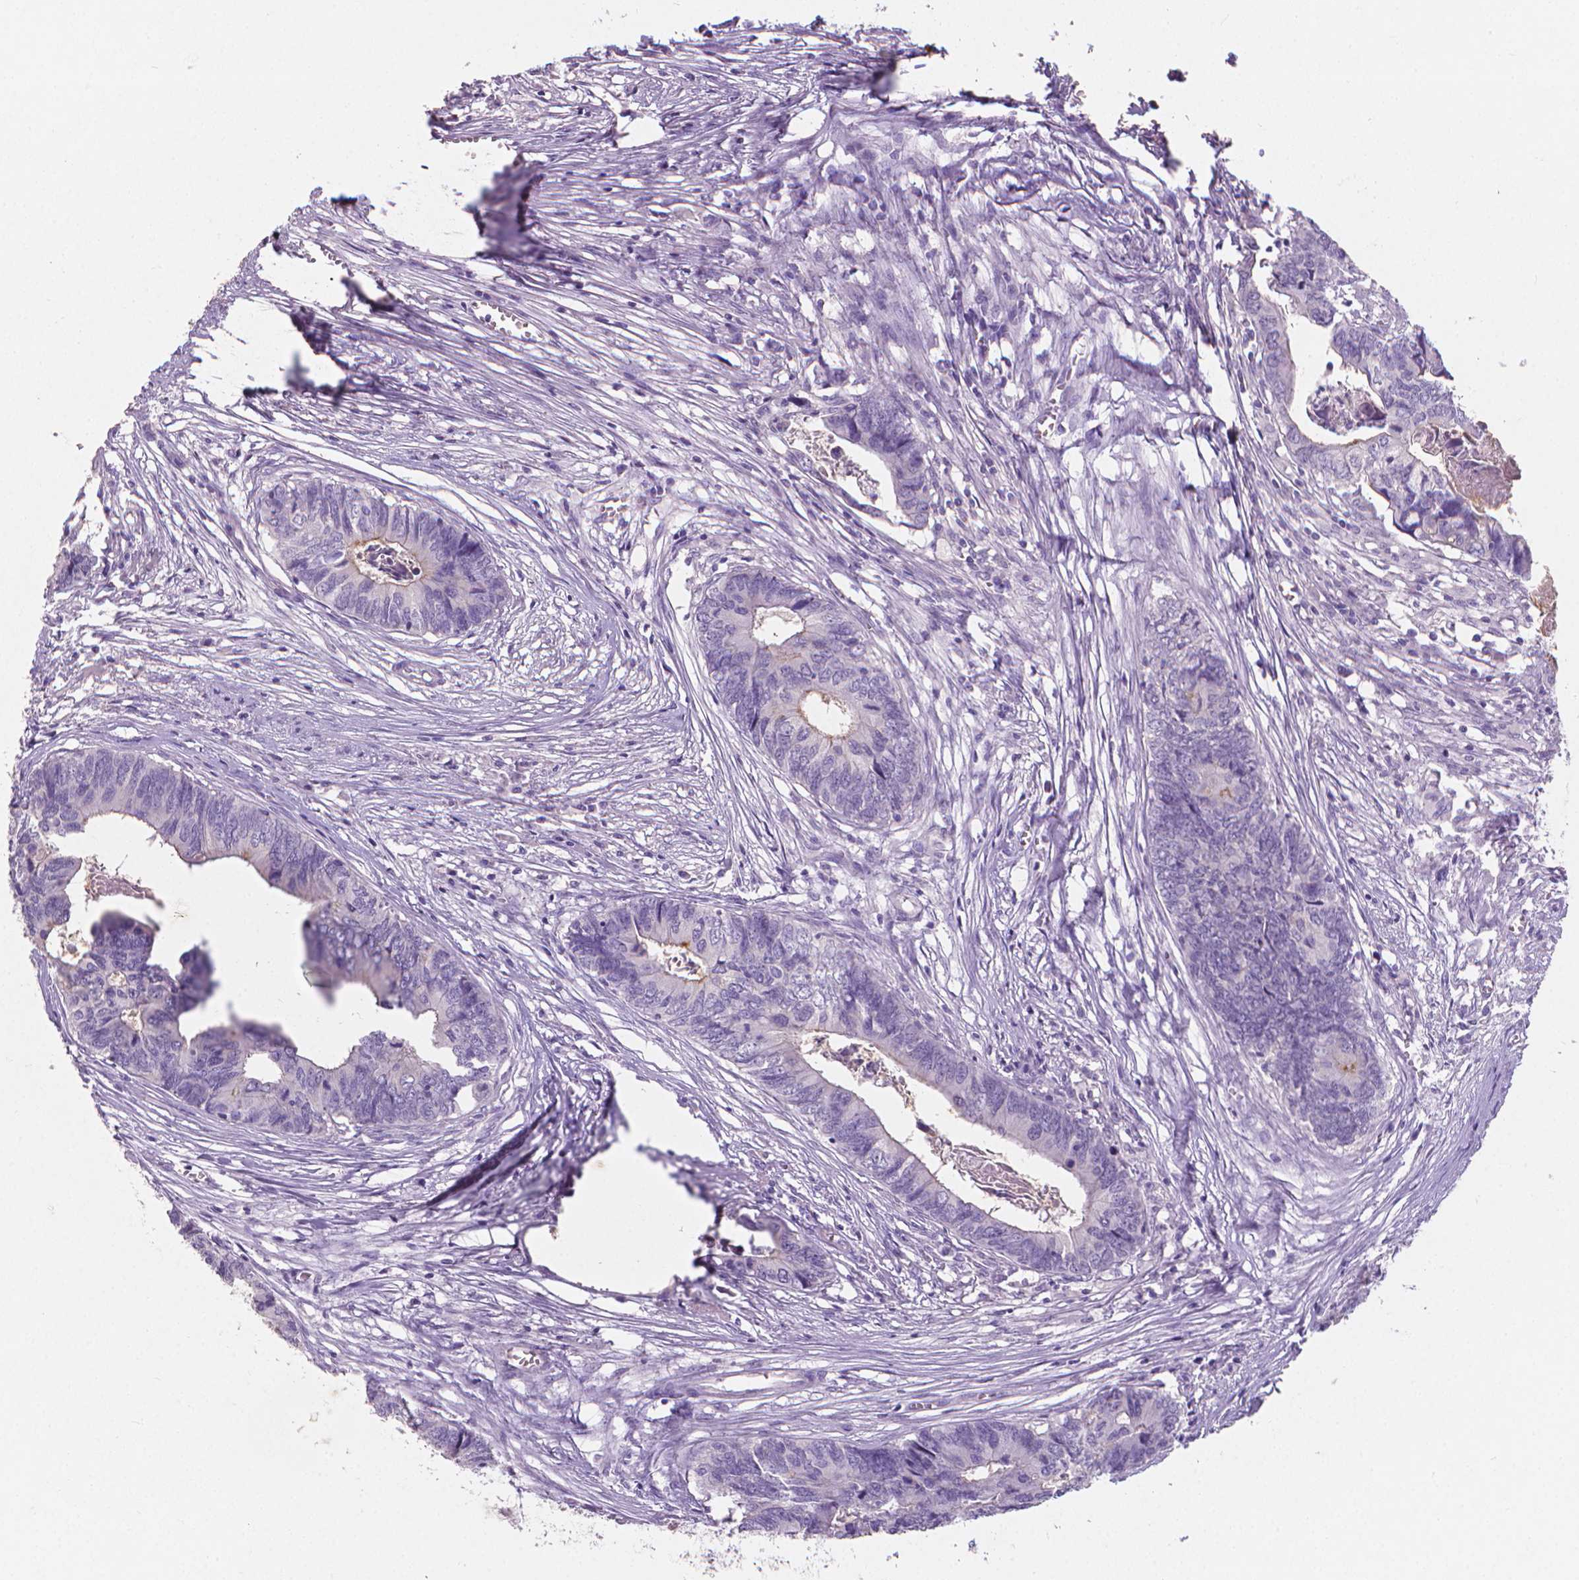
{"staining": {"intensity": "negative", "quantity": "none", "location": "none"}, "tissue": "colorectal cancer", "cell_type": "Tumor cells", "image_type": "cancer", "snomed": [{"axis": "morphology", "description": "Adenocarcinoma, NOS"}, {"axis": "topography", "description": "Colon"}], "caption": "DAB (3,3'-diaminobenzidine) immunohistochemical staining of human adenocarcinoma (colorectal) shows no significant expression in tumor cells.", "gene": "XPNPEP2", "patient": {"sex": "female", "age": 82}}